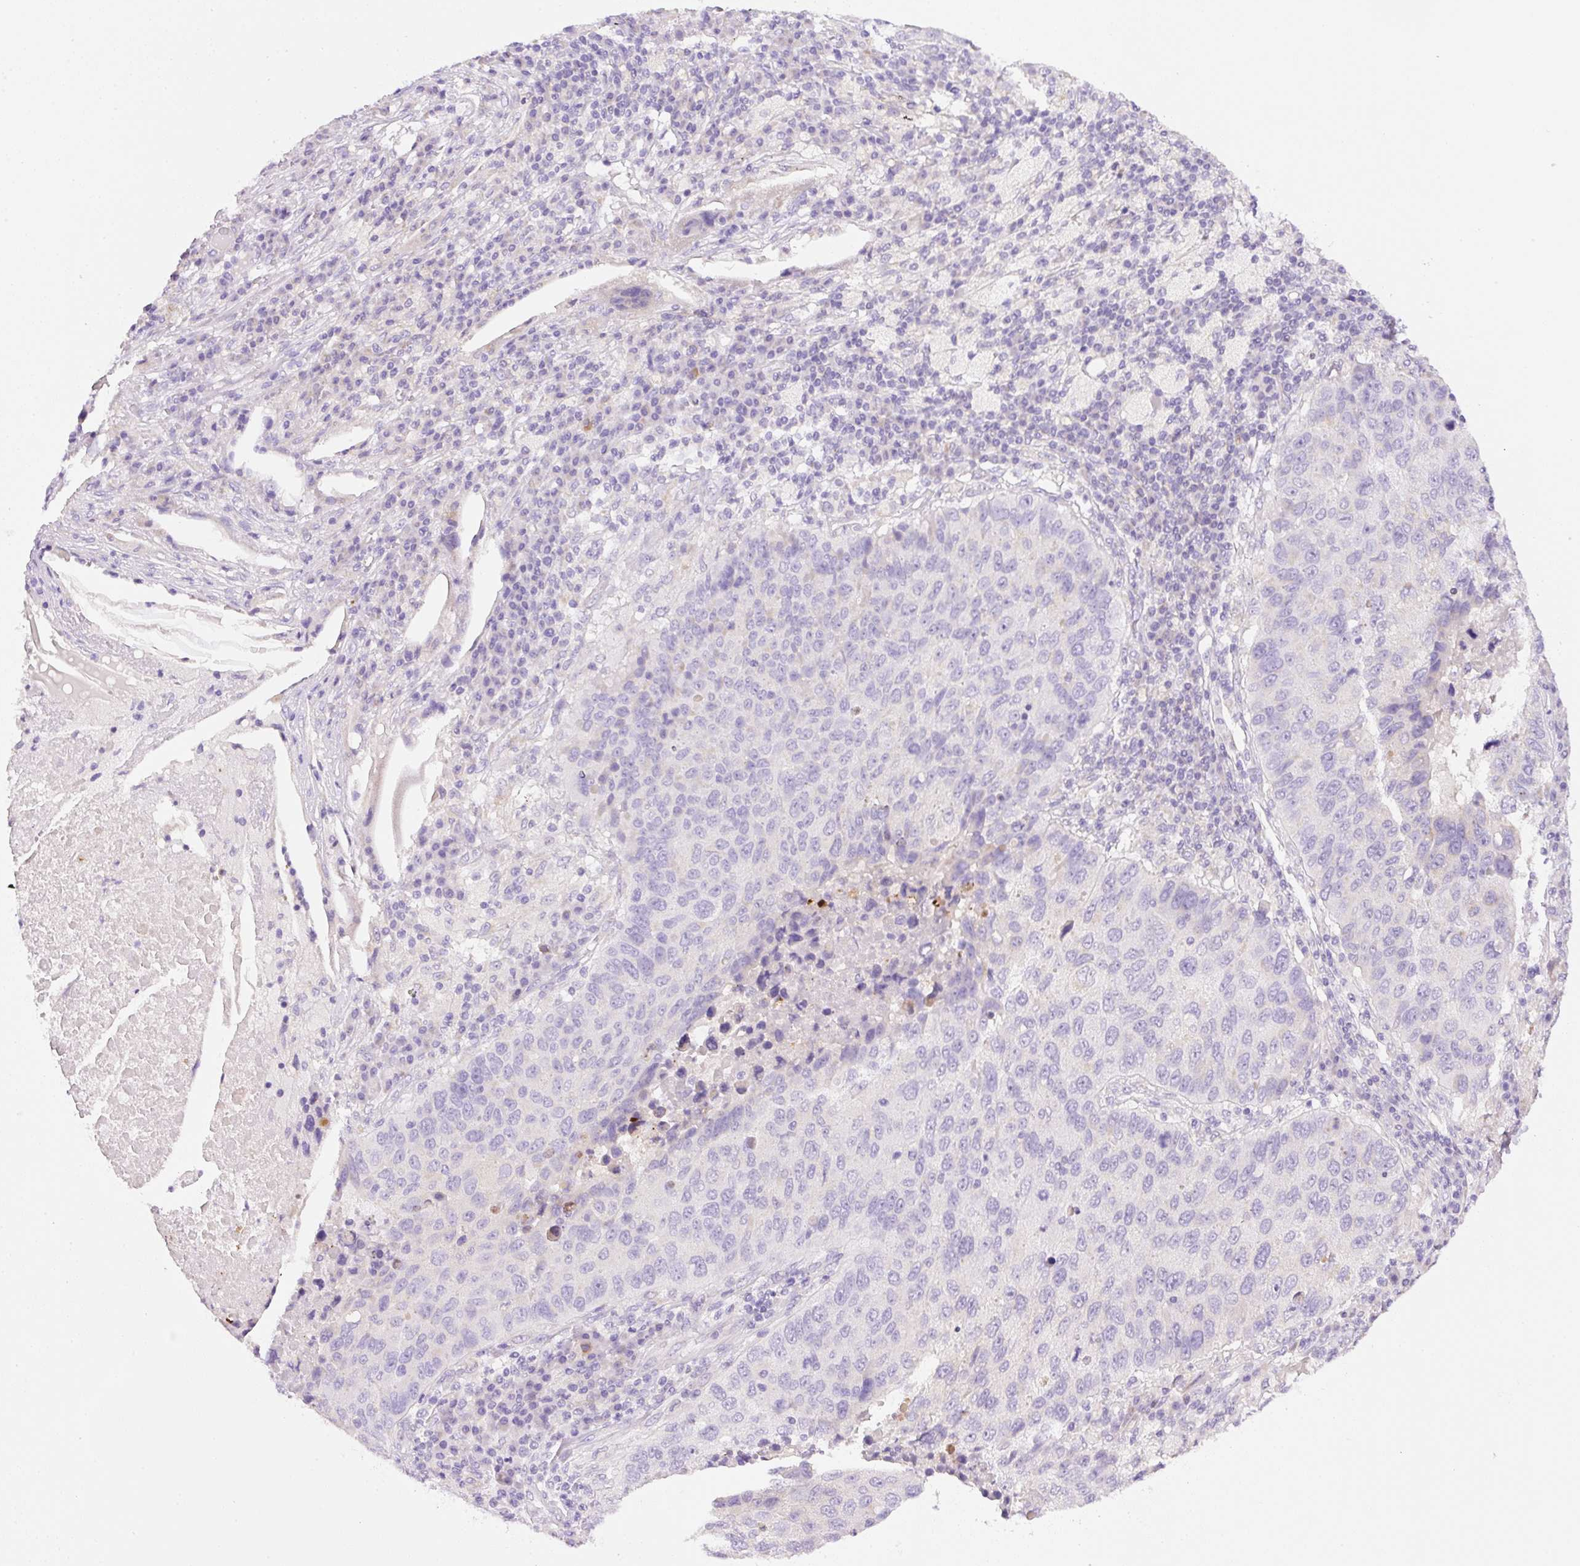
{"staining": {"intensity": "negative", "quantity": "none", "location": "none"}, "tissue": "lung cancer", "cell_type": "Tumor cells", "image_type": "cancer", "snomed": [{"axis": "morphology", "description": "Squamous cell carcinoma, NOS"}, {"axis": "topography", "description": "Lung"}], "caption": "Tumor cells show no significant protein staining in lung cancer.", "gene": "NDST3", "patient": {"sex": "male", "age": 73}}